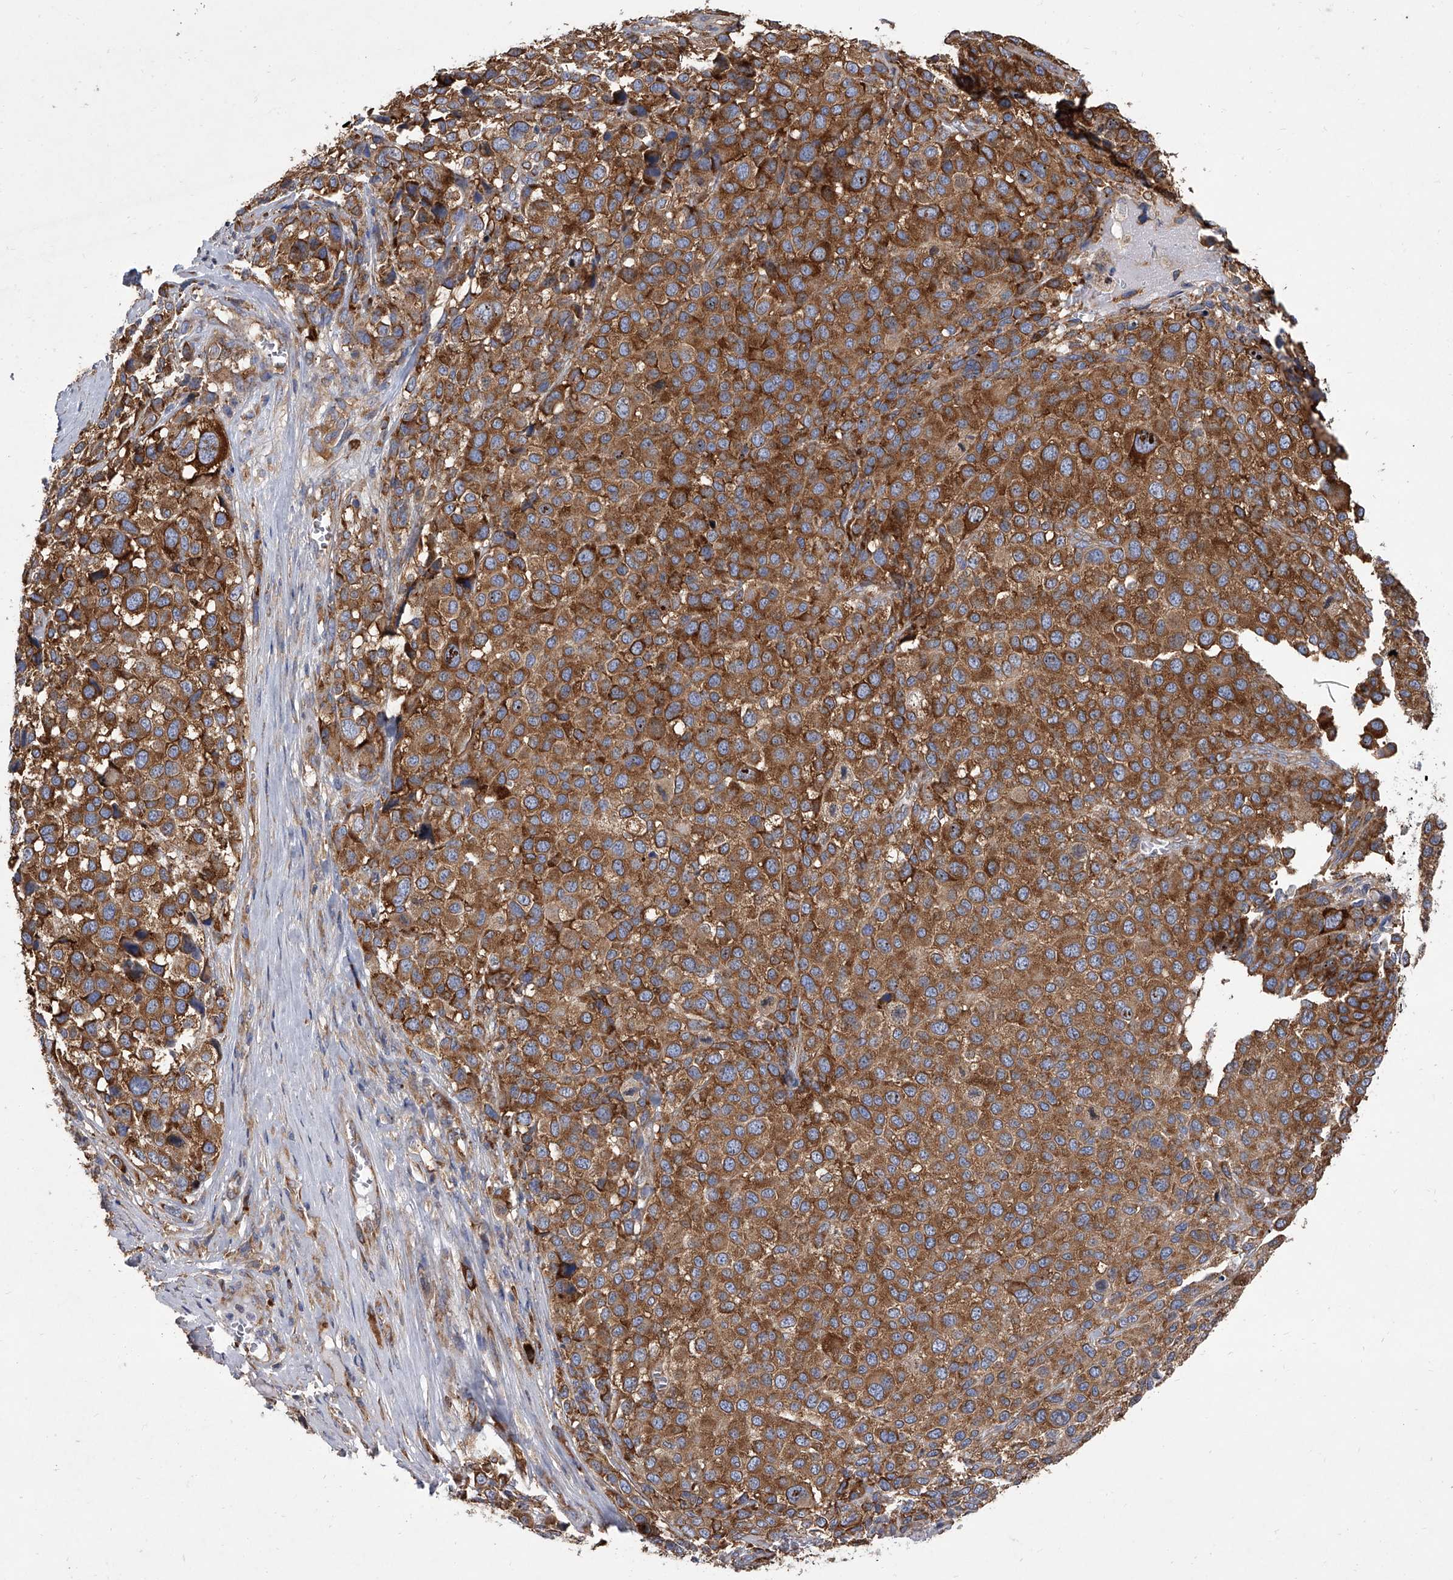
{"staining": {"intensity": "moderate", "quantity": ">75%", "location": "cytoplasmic/membranous"}, "tissue": "melanoma", "cell_type": "Tumor cells", "image_type": "cancer", "snomed": [{"axis": "morphology", "description": "Malignant melanoma, NOS"}, {"axis": "topography", "description": "Skin of trunk"}], "caption": "DAB (3,3'-diaminobenzidine) immunohistochemical staining of malignant melanoma exhibits moderate cytoplasmic/membranous protein expression in approximately >75% of tumor cells.", "gene": "EIF2S2", "patient": {"sex": "male", "age": 71}}